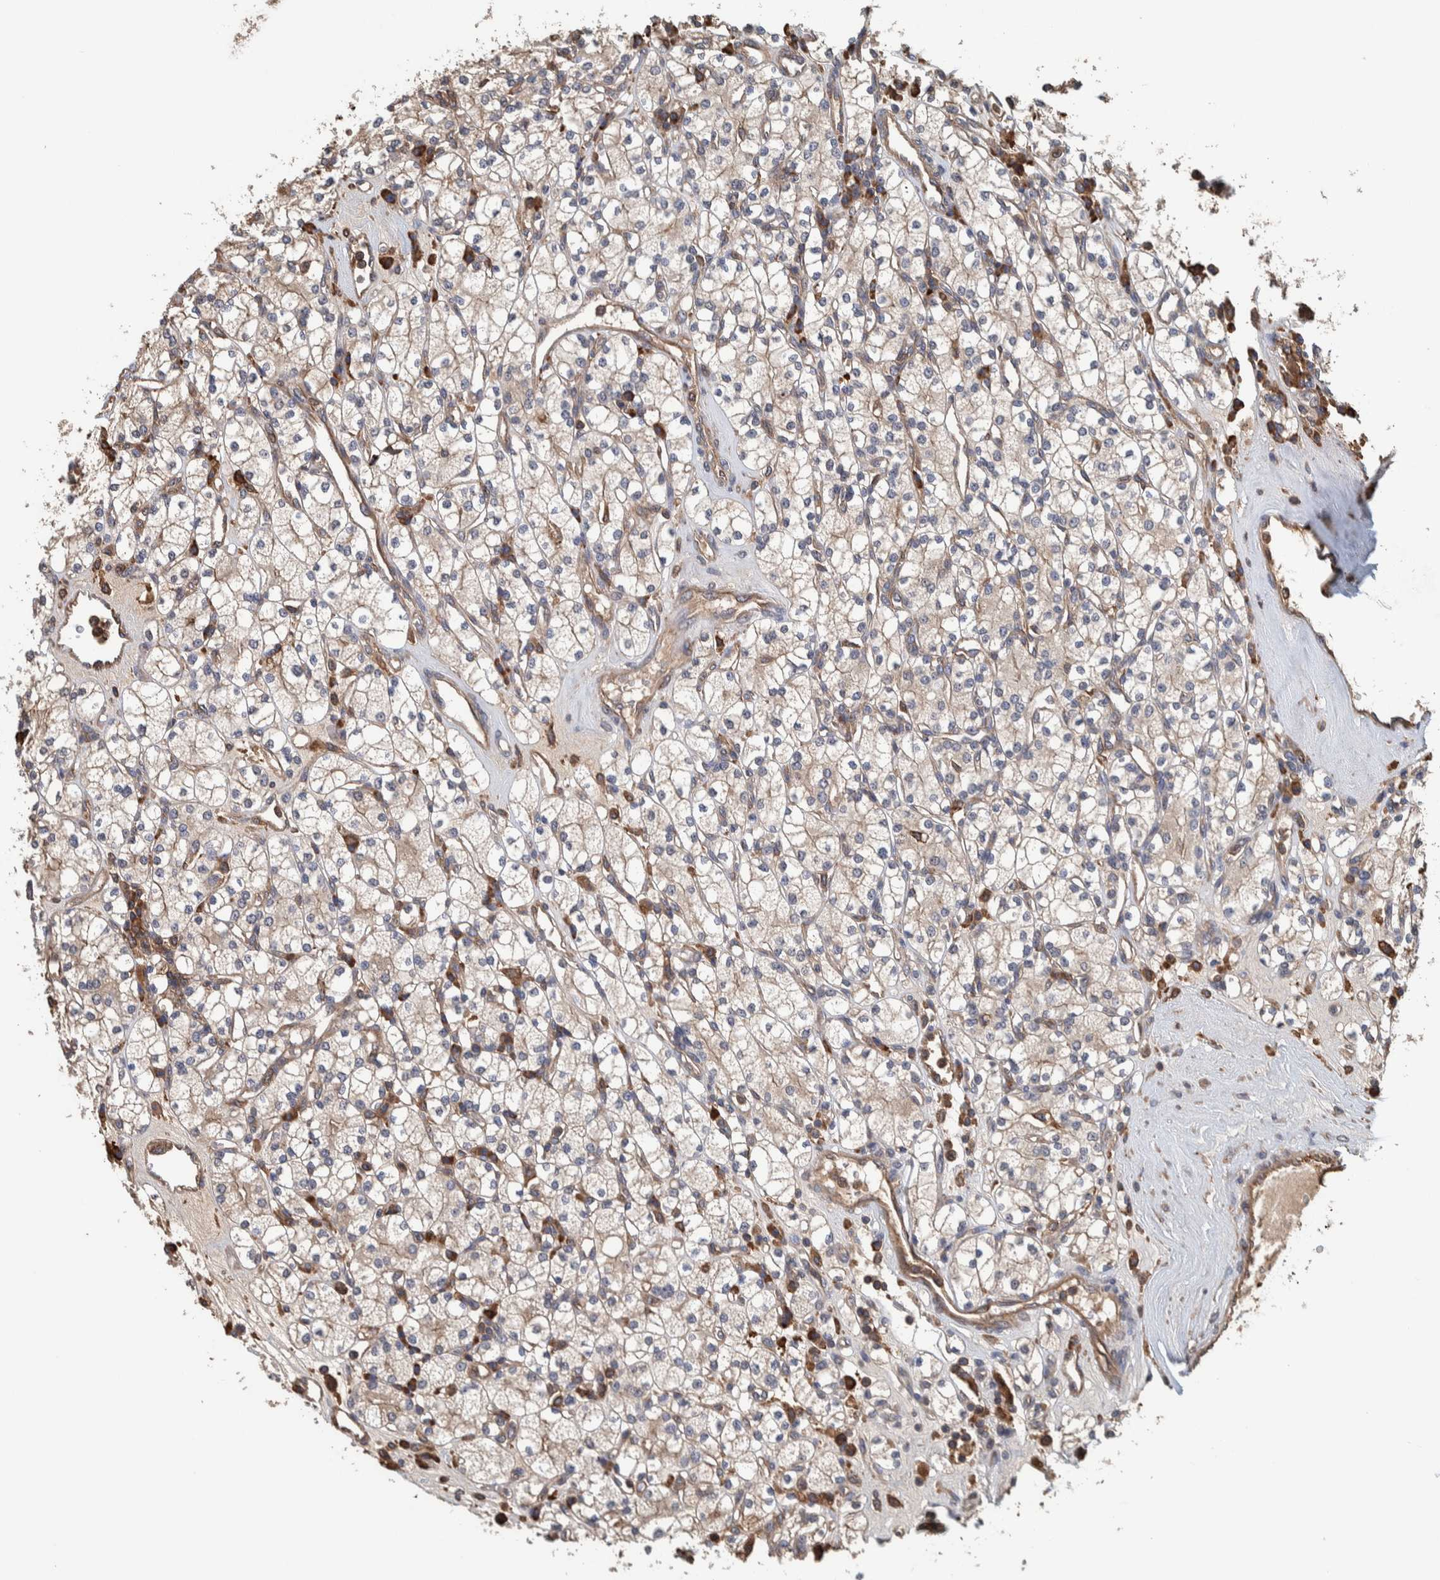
{"staining": {"intensity": "weak", "quantity": ">75%", "location": "cytoplasmic/membranous"}, "tissue": "renal cancer", "cell_type": "Tumor cells", "image_type": "cancer", "snomed": [{"axis": "morphology", "description": "Adenocarcinoma, NOS"}, {"axis": "topography", "description": "Kidney"}], "caption": "Immunohistochemical staining of human renal cancer (adenocarcinoma) displays low levels of weak cytoplasmic/membranous positivity in about >75% of tumor cells. The staining was performed using DAB, with brown indicating positive protein expression. Nuclei are stained blue with hematoxylin.", "gene": "PLA2G3", "patient": {"sex": "male", "age": 77}}